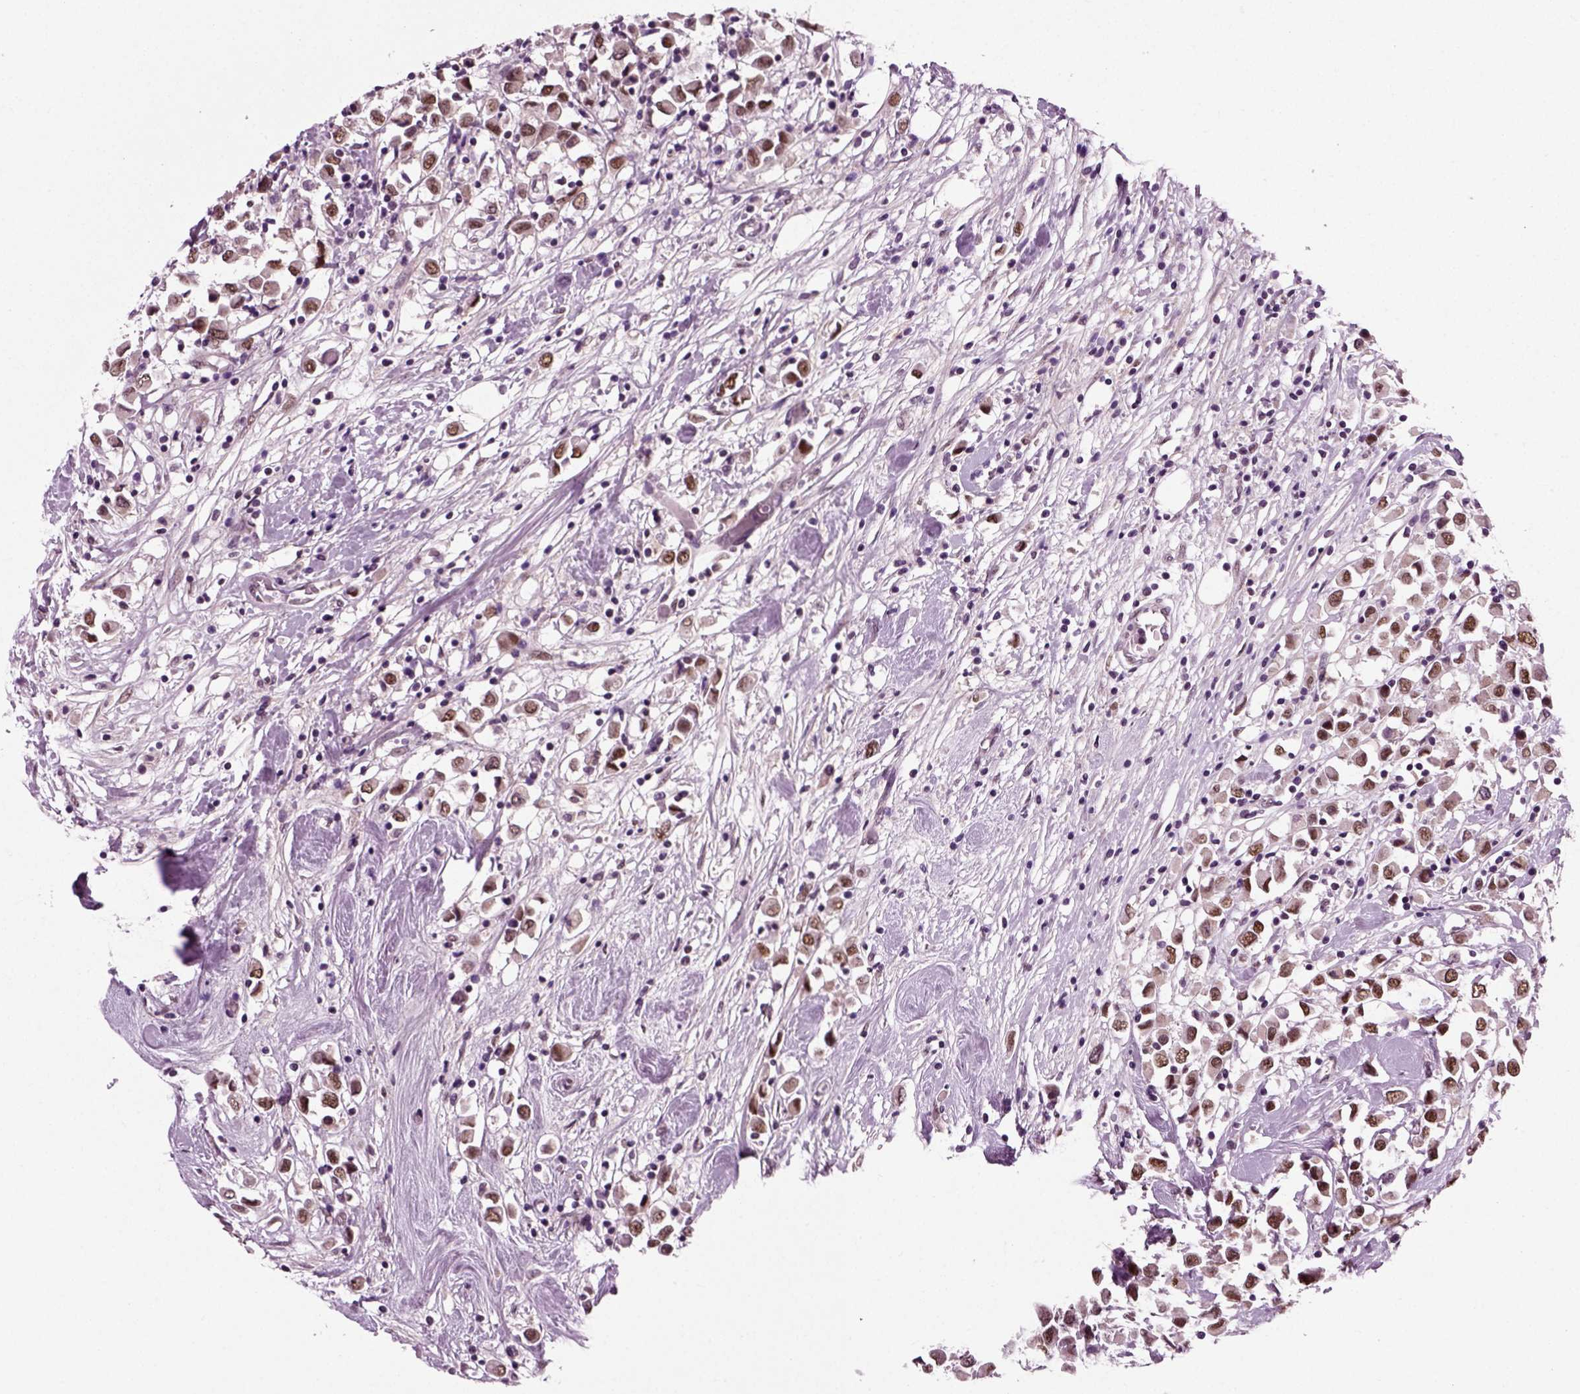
{"staining": {"intensity": "strong", "quantity": ">75%", "location": "nuclear"}, "tissue": "breast cancer", "cell_type": "Tumor cells", "image_type": "cancer", "snomed": [{"axis": "morphology", "description": "Duct carcinoma"}, {"axis": "topography", "description": "Breast"}], "caption": "Immunohistochemistry (IHC) photomicrograph of human invasive ductal carcinoma (breast) stained for a protein (brown), which shows high levels of strong nuclear staining in about >75% of tumor cells.", "gene": "RCOR3", "patient": {"sex": "female", "age": 61}}